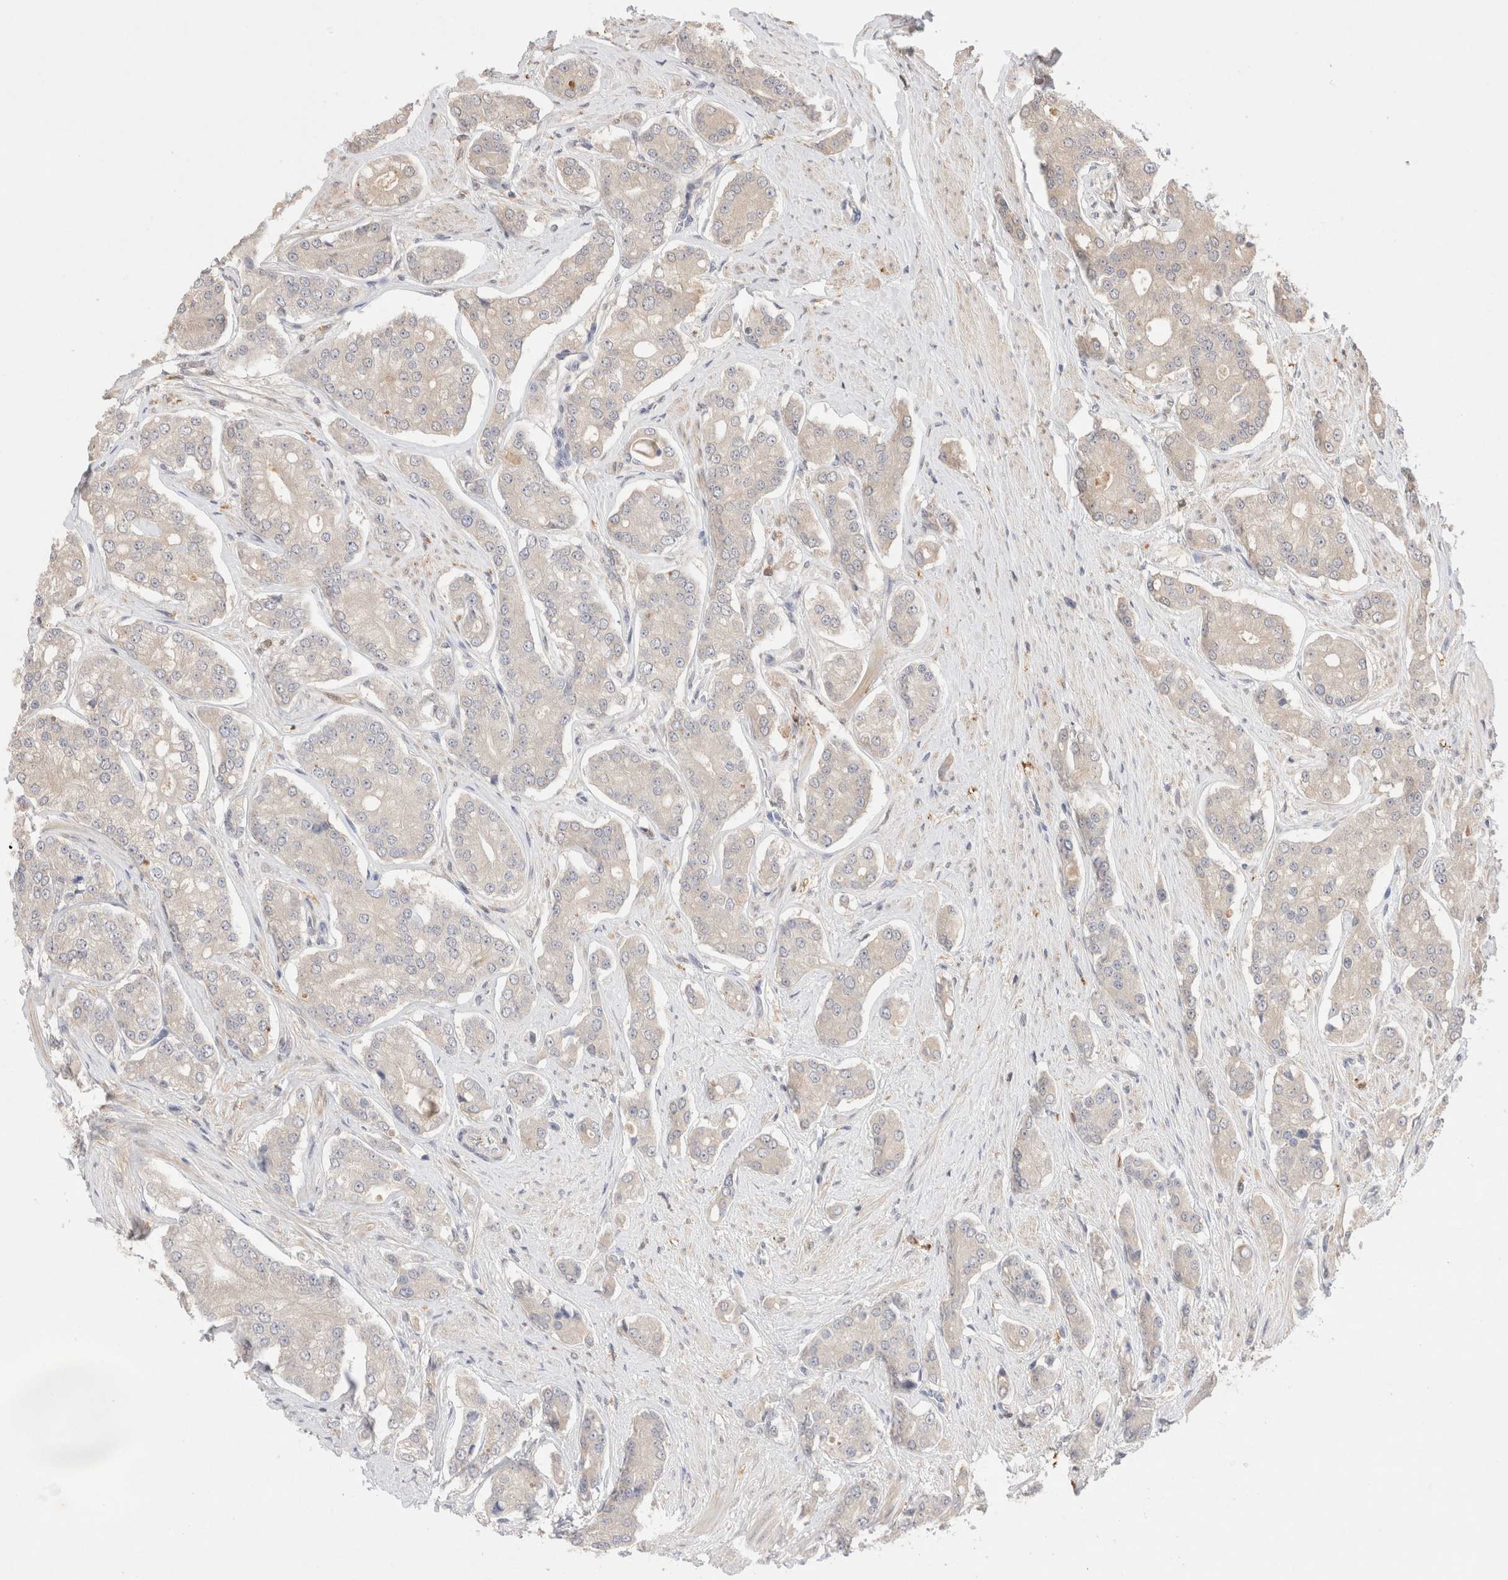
{"staining": {"intensity": "negative", "quantity": "none", "location": "none"}, "tissue": "prostate cancer", "cell_type": "Tumor cells", "image_type": "cancer", "snomed": [{"axis": "morphology", "description": "Adenocarcinoma, High grade"}, {"axis": "topography", "description": "Prostate"}], "caption": "IHC of prostate cancer reveals no expression in tumor cells.", "gene": "STARD10", "patient": {"sex": "male", "age": 71}}